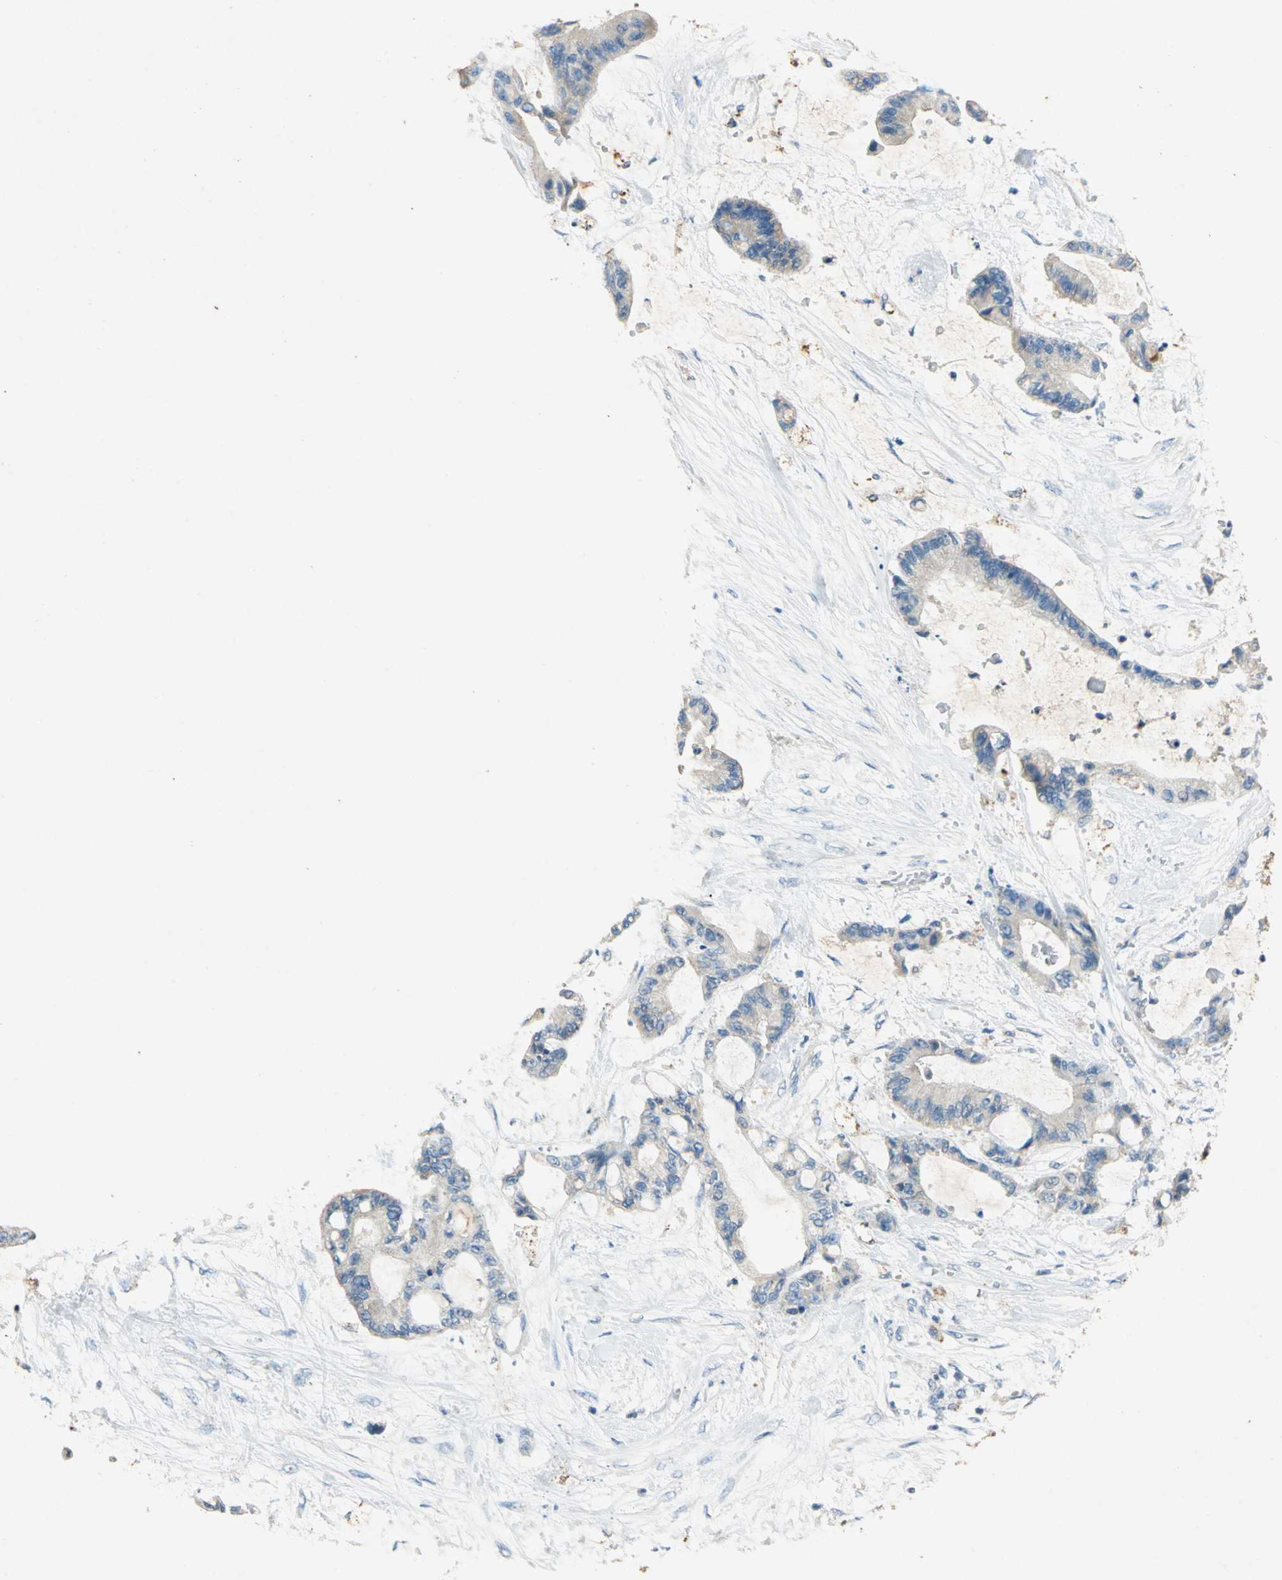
{"staining": {"intensity": "weak", "quantity": ">75%", "location": "cytoplasmic/membranous"}, "tissue": "liver cancer", "cell_type": "Tumor cells", "image_type": "cancer", "snomed": [{"axis": "morphology", "description": "Cholangiocarcinoma"}, {"axis": "topography", "description": "Liver"}], "caption": "The image displays staining of liver cancer, revealing weak cytoplasmic/membranous protein staining (brown color) within tumor cells.", "gene": "ADAMTS5", "patient": {"sex": "female", "age": 73}}